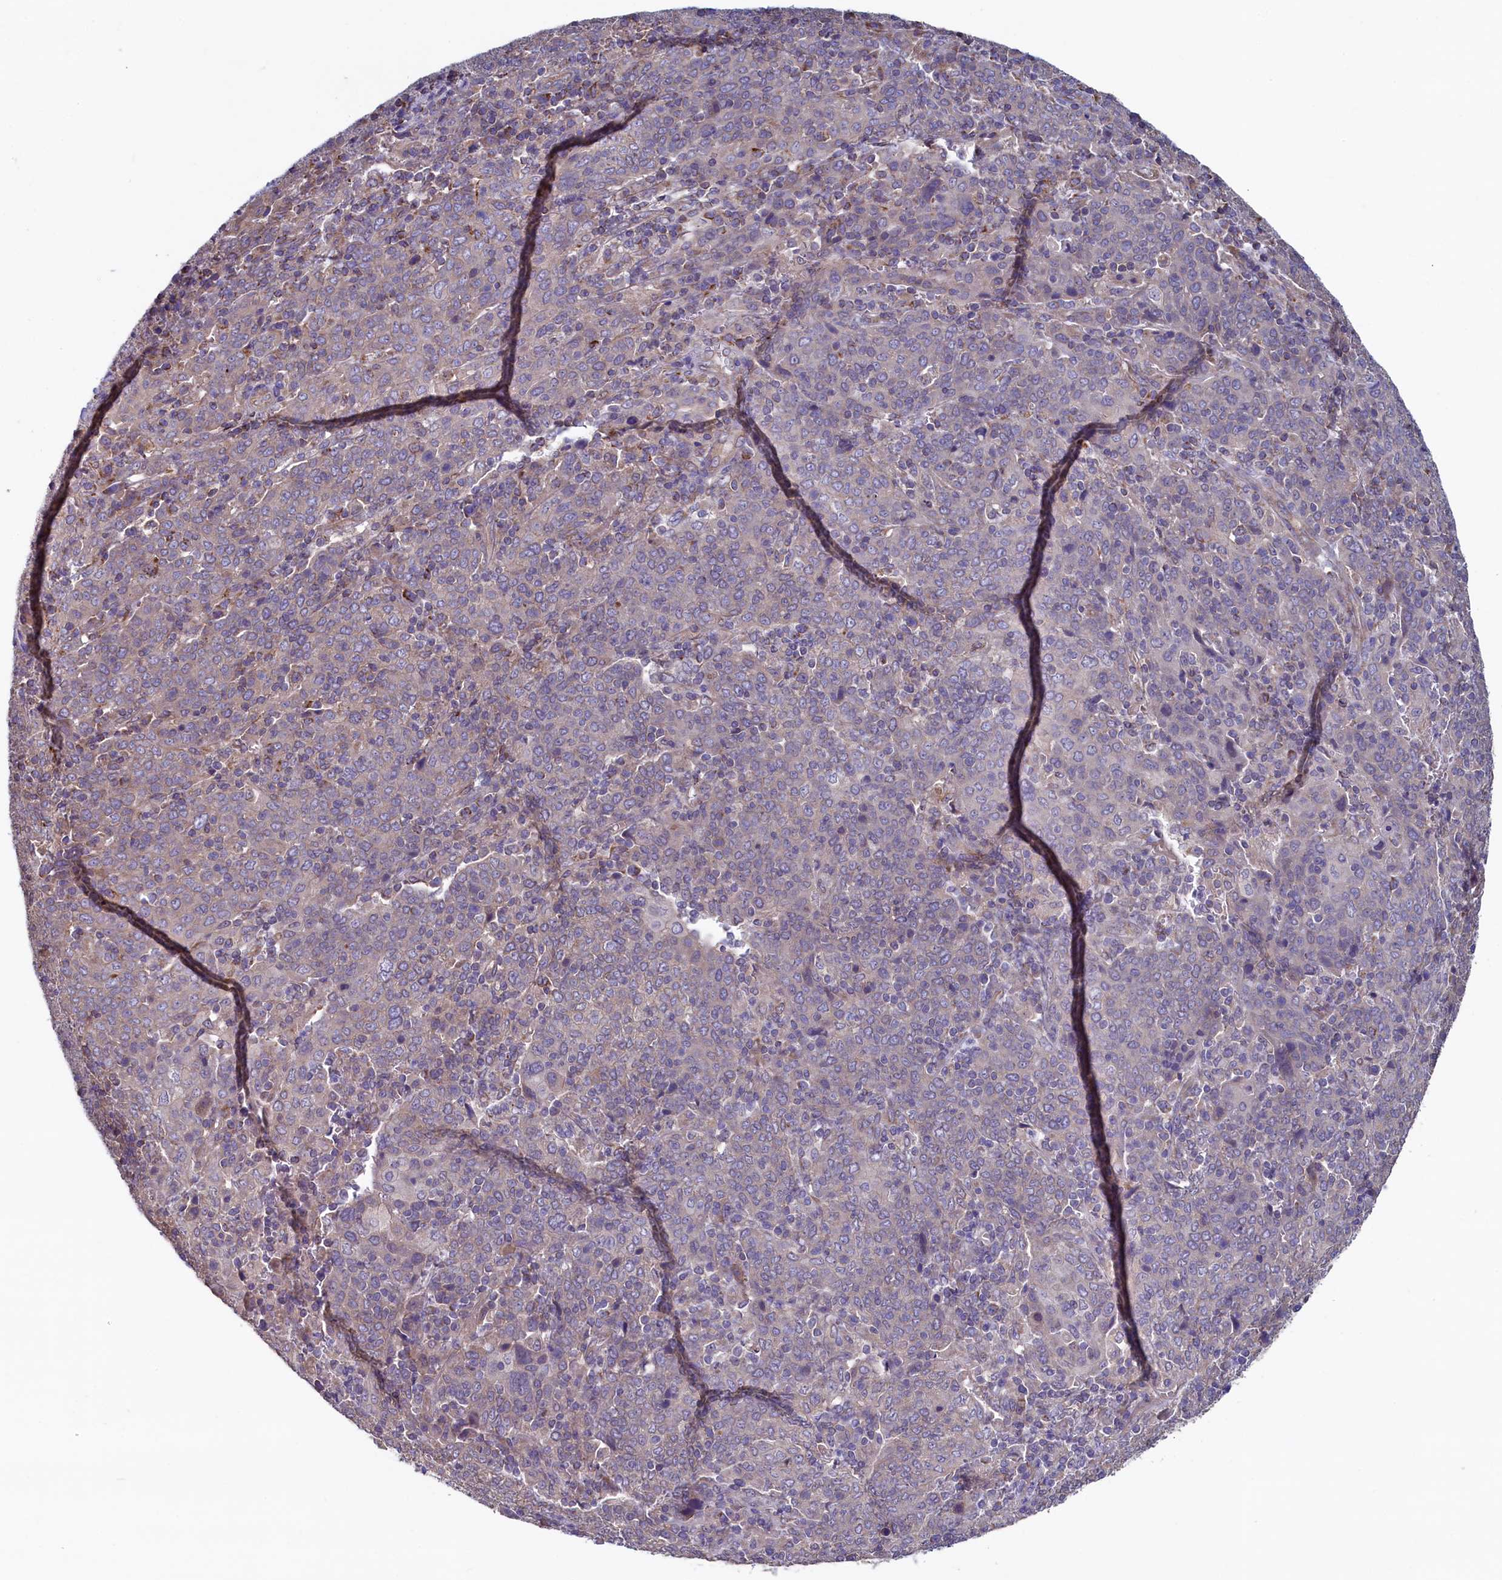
{"staining": {"intensity": "weak", "quantity": "<25%", "location": "cytoplasmic/membranous"}, "tissue": "cervical cancer", "cell_type": "Tumor cells", "image_type": "cancer", "snomed": [{"axis": "morphology", "description": "Squamous cell carcinoma, NOS"}, {"axis": "topography", "description": "Cervix"}], "caption": "DAB (3,3'-diaminobenzidine) immunohistochemical staining of cervical cancer (squamous cell carcinoma) shows no significant positivity in tumor cells. The staining was performed using DAB to visualize the protein expression in brown, while the nuclei were stained in blue with hematoxylin (Magnification: 20x).", "gene": "SPATA2L", "patient": {"sex": "female", "age": 67}}